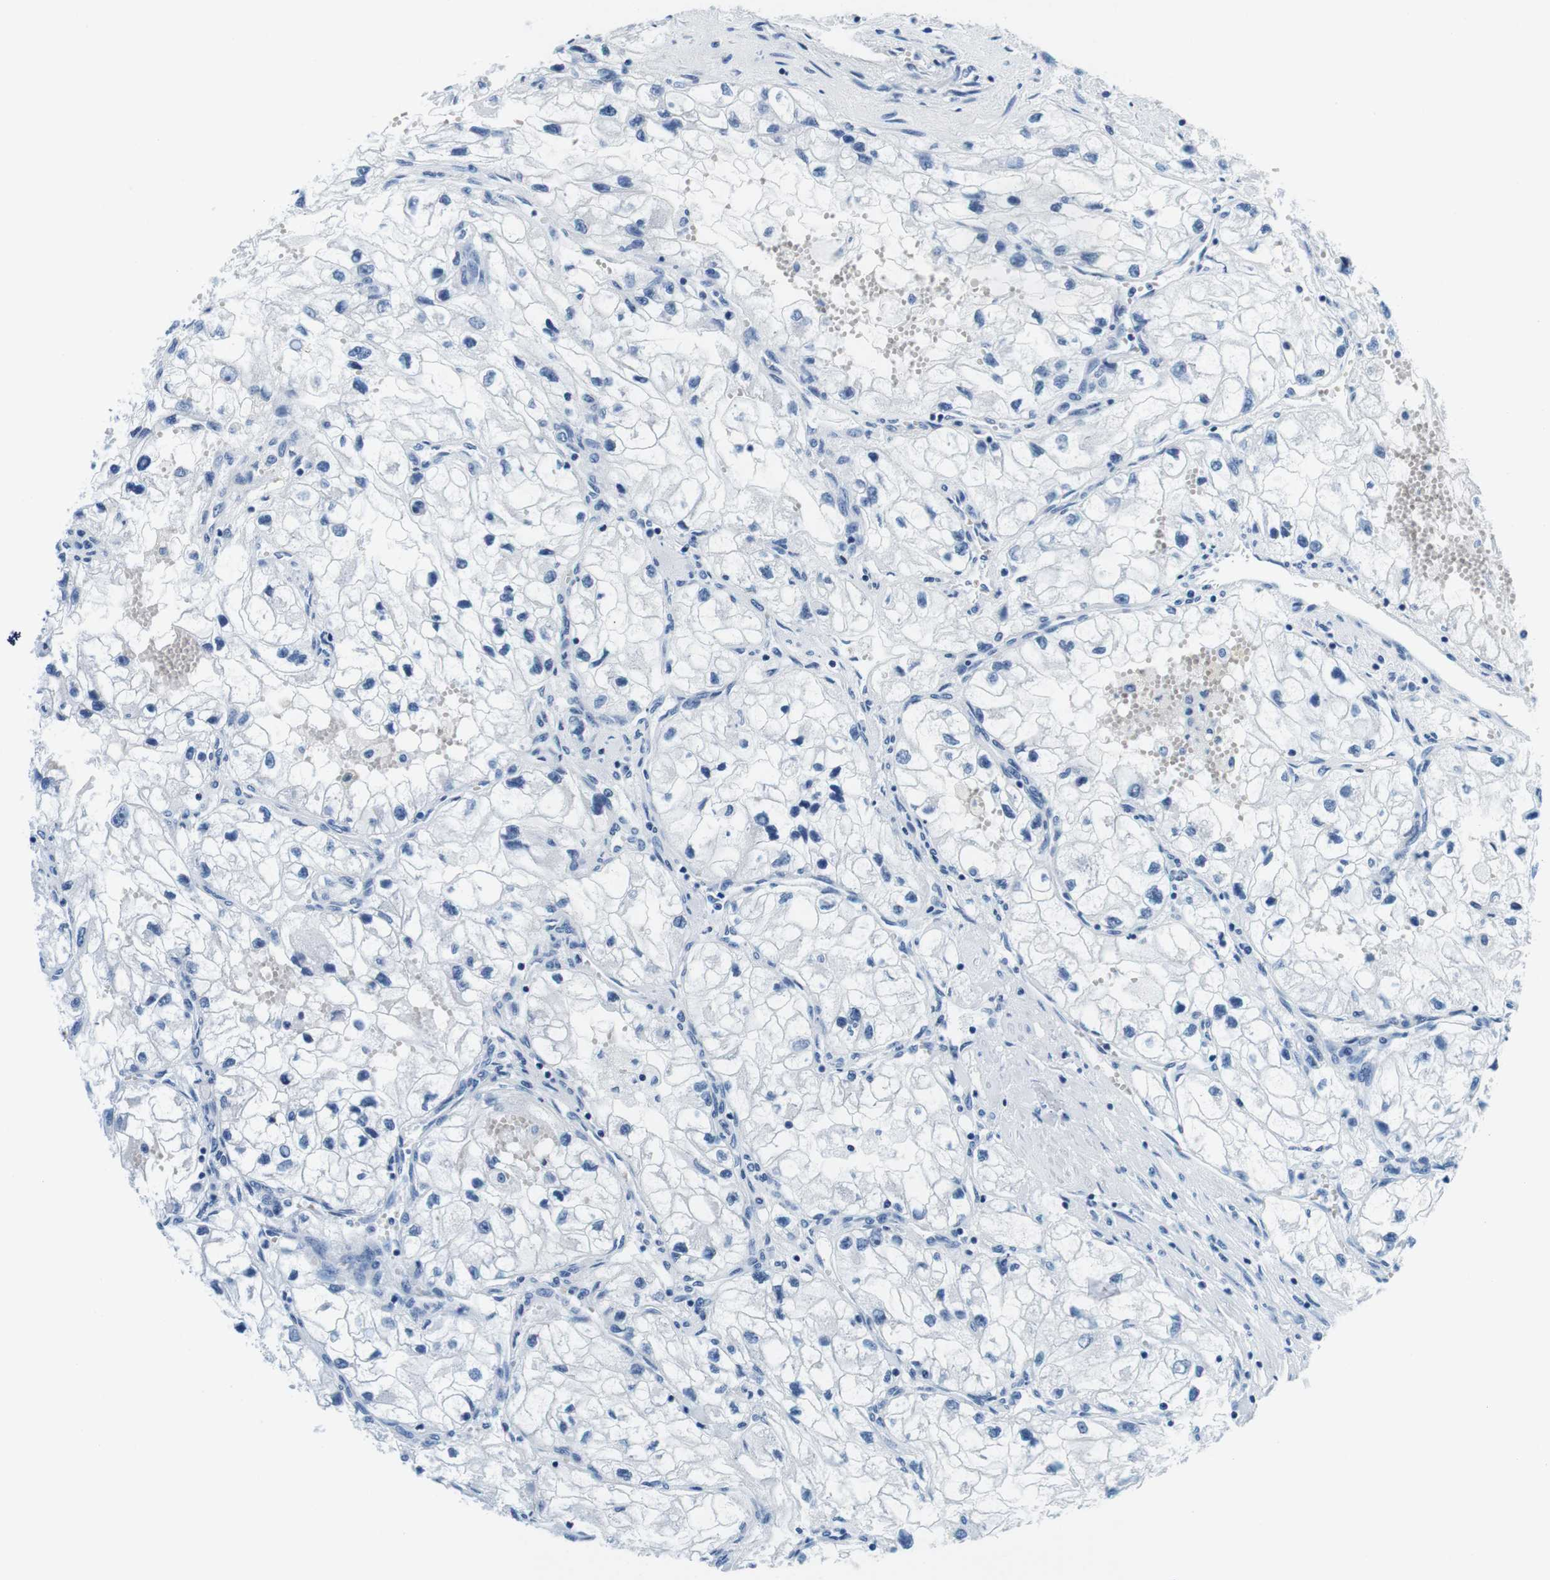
{"staining": {"intensity": "negative", "quantity": "none", "location": "none"}, "tissue": "renal cancer", "cell_type": "Tumor cells", "image_type": "cancer", "snomed": [{"axis": "morphology", "description": "Adenocarcinoma, NOS"}, {"axis": "topography", "description": "Kidney"}], "caption": "This is a histopathology image of IHC staining of renal cancer, which shows no expression in tumor cells. (DAB (3,3'-diaminobenzidine) immunohistochemistry, high magnification).", "gene": "ELANE", "patient": {"sex": "female", "age": 70}}